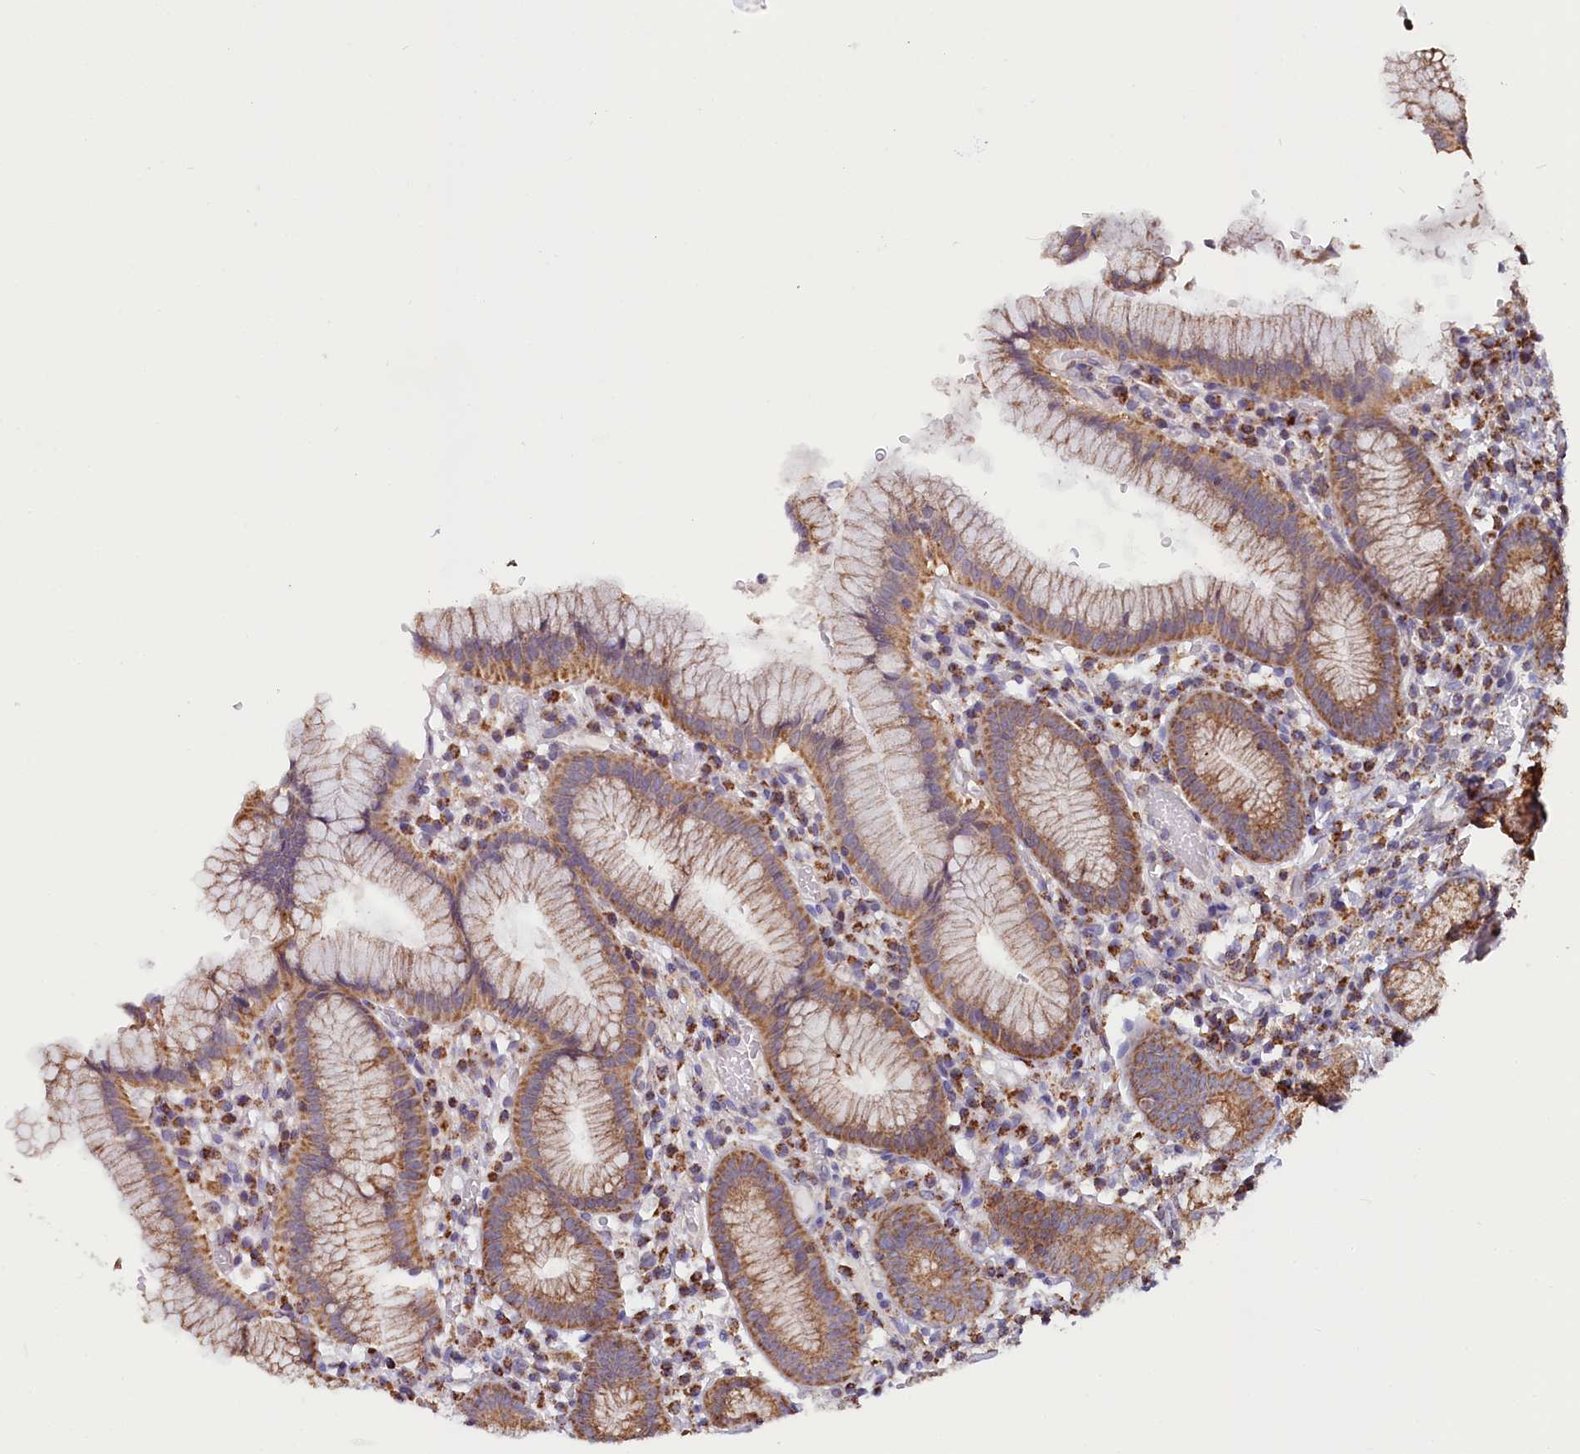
{"staining": {"intensity": "moderate", "quantity": ">75%", "location": "cytoplasmic/membranous"}, "tissue": "stomach", "cell_type": "Glandular cells", "image_type": "normal", "snomed": [{"axis": "morphology", "description": "Normal tissue, NOS"}, {"axis": "topography", "description": "Stomach"}], "caption": "High-magnification brightfield microscopy of benign stomach stained with DAB (brown) and counterstained with hematoxylin (blue). glandular cells exhibit moderate cytoplasmic/membranous positivity is seen in approximately>75% of cells.", "gene": "NUDT15", "patient": {"sex": "male", "age": 55}}